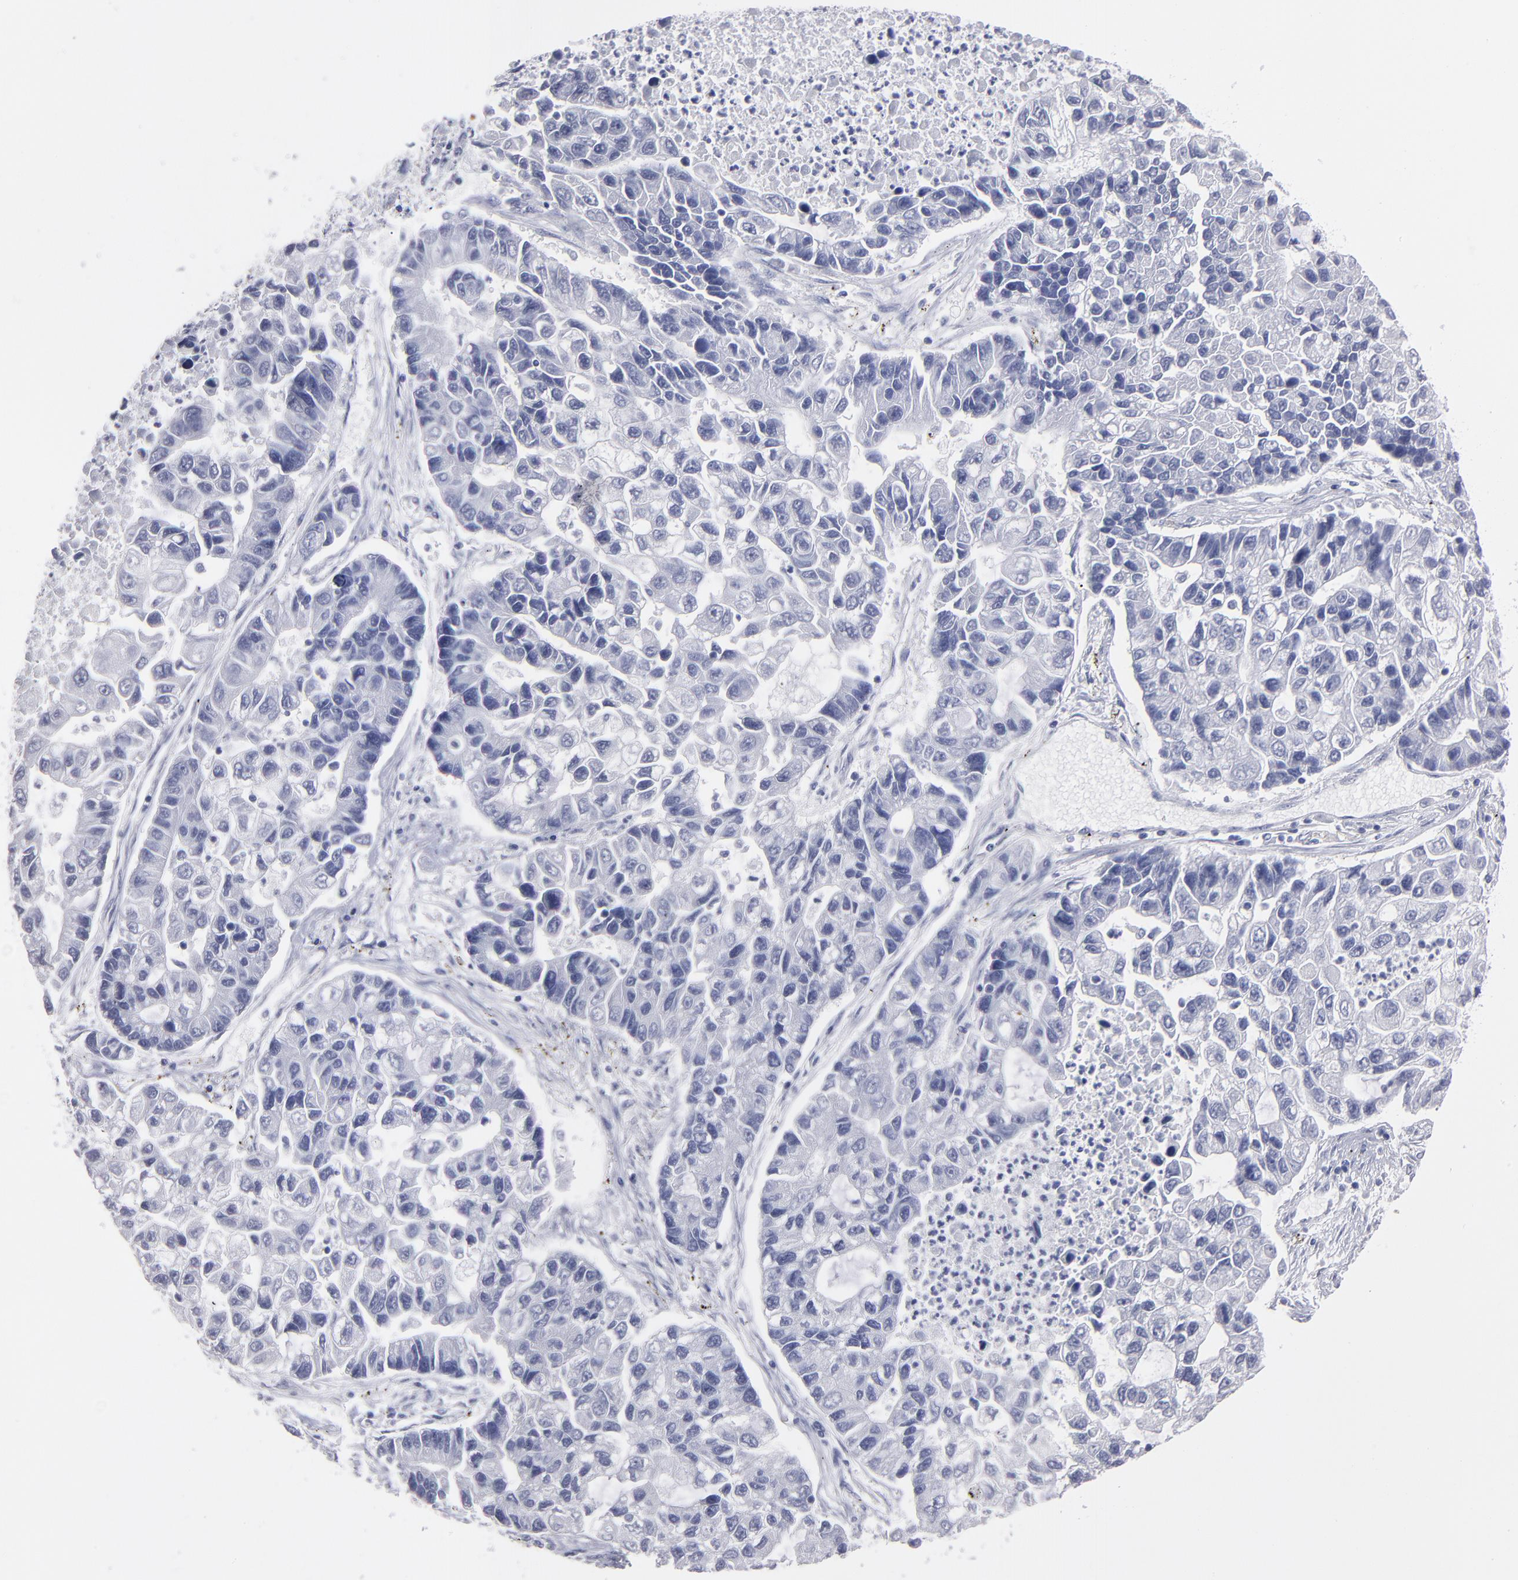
{"staining": {"intensity": "negative", "quantity": "none", "location": "none"}, "tissue": "lung cancer", "cell_type": "Tumor cells", "image_type": "cancer", "snomed": [{"axis": "morphology", "description": "Adenocarcinoma, NOS"}, {"axis": "topography", "description": "Lung"}], "caption": "The image displays no significant expression in tumor cells of lung cancer.", "gene": "CADM3", "patient": {"sex": "female", "age": 51}}